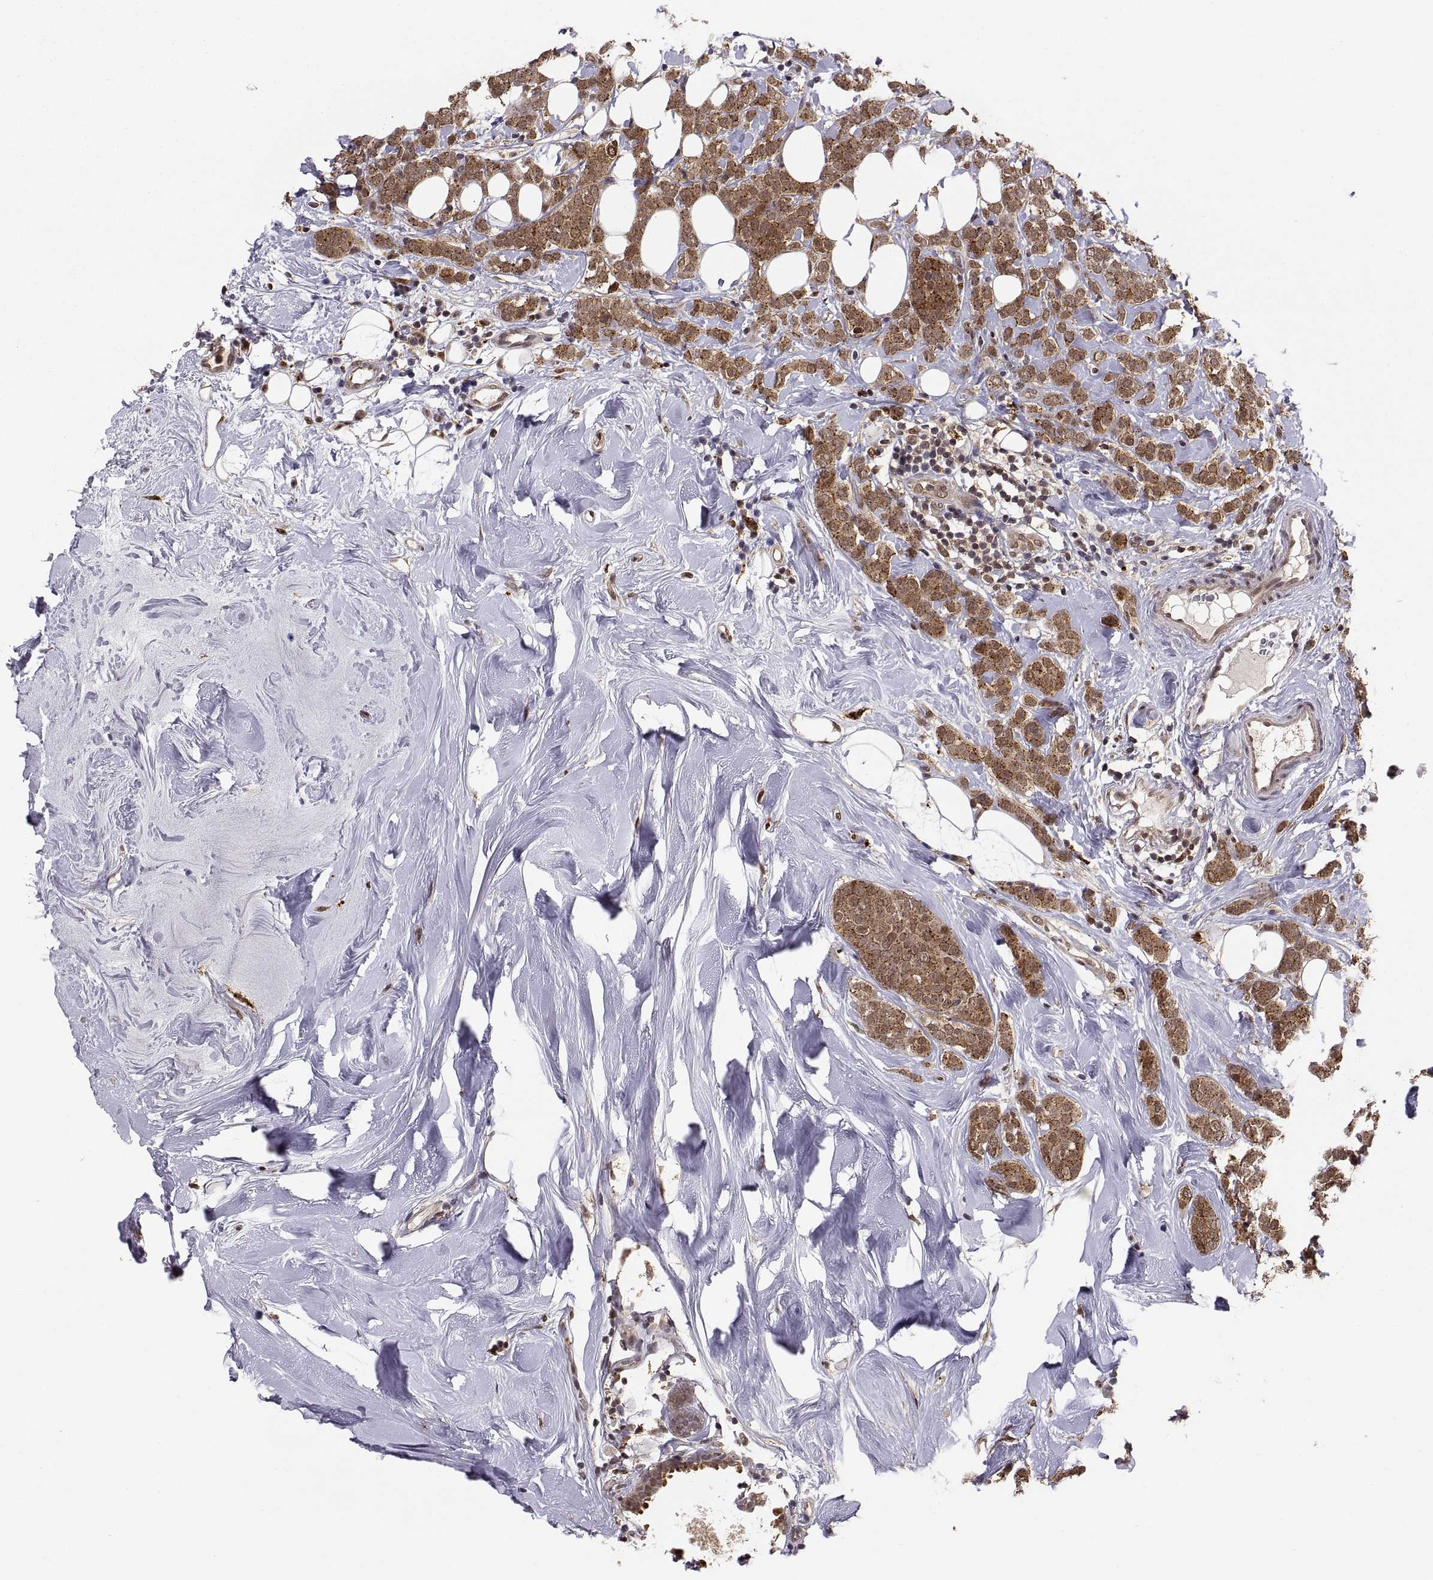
{"staining": {"intensity": "moderate", "quantity": ">75%", "location": "cytoplasmic/membranous"}, "tissue": "breast cancer", "cell_type": "Tumor cells", "image_type": "cancer", "snomed": [{"axis": "morphology", "description": "Lobular carcinoma"}, {"axis": "topography", "description": "Breast"}], "caption": "Human breast cancer stained with a brown dye displays moderate cytoplasmic/membranous positive positivity in about >75% of tumor cells.", "gene": "PSMC2", "patient": {"sex": "female", "age": 49}}